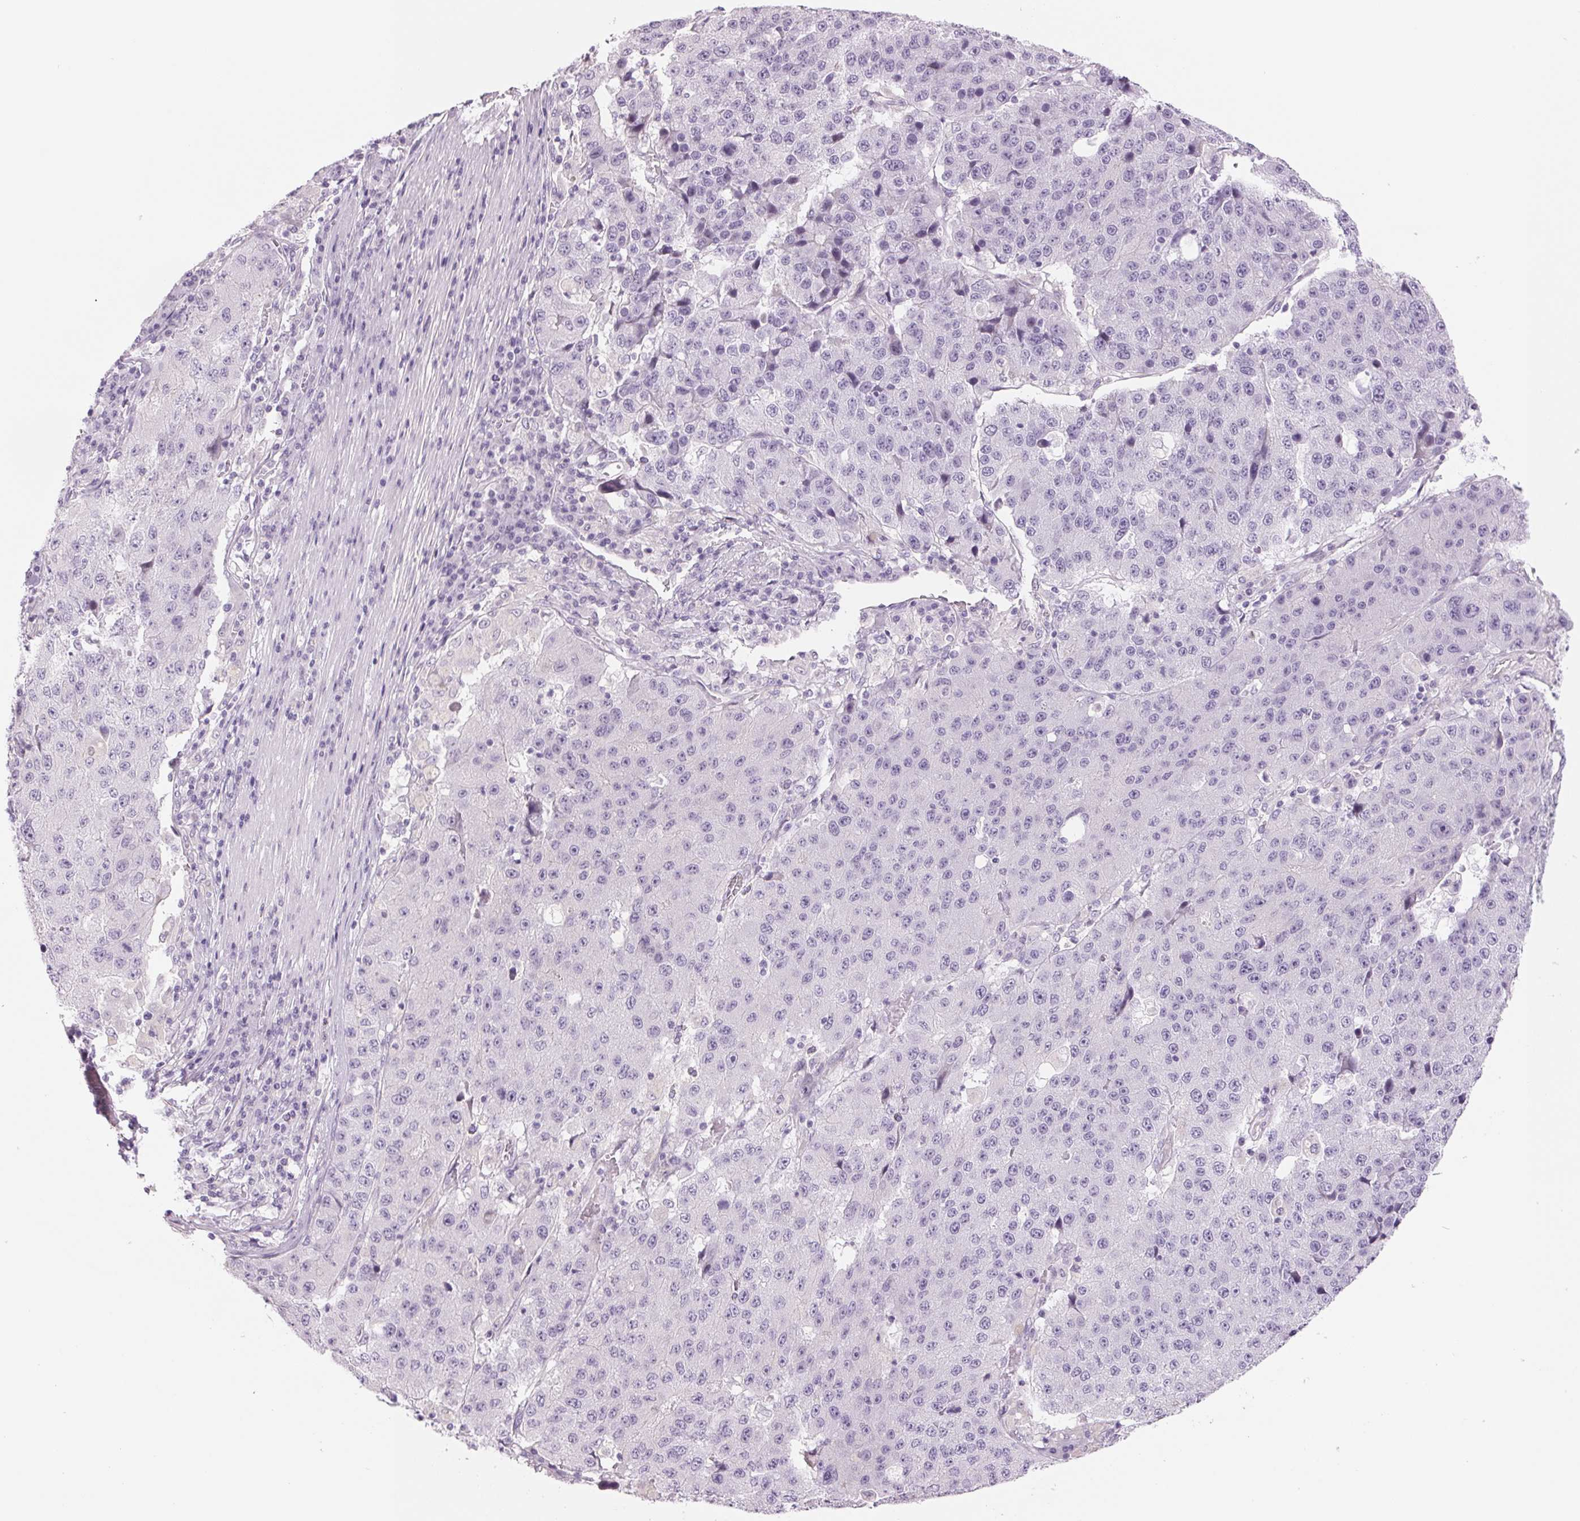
{"staining": {"intensity": "negative", "quantity": "none", "location": "none"}, "tissue": "stomach cancer", "cell_type": "Tumor cells", "image_type": "cancer", "snomed": [{"axis": "morphology", "description": "Adenocarcinoma, NOS"}, {"axis": "topography", "description": "Stomach"}], "caption": "This is a image of immunohistochemistry (IHC) staining of stomach cancer (adenocarcinoma), which shows no staining in tumor cells. (Immunohistochemistry, brightfield microscopy, high magnification).", "gene": "CCDC168", "patient": {"sex": "male", "age": 71}}